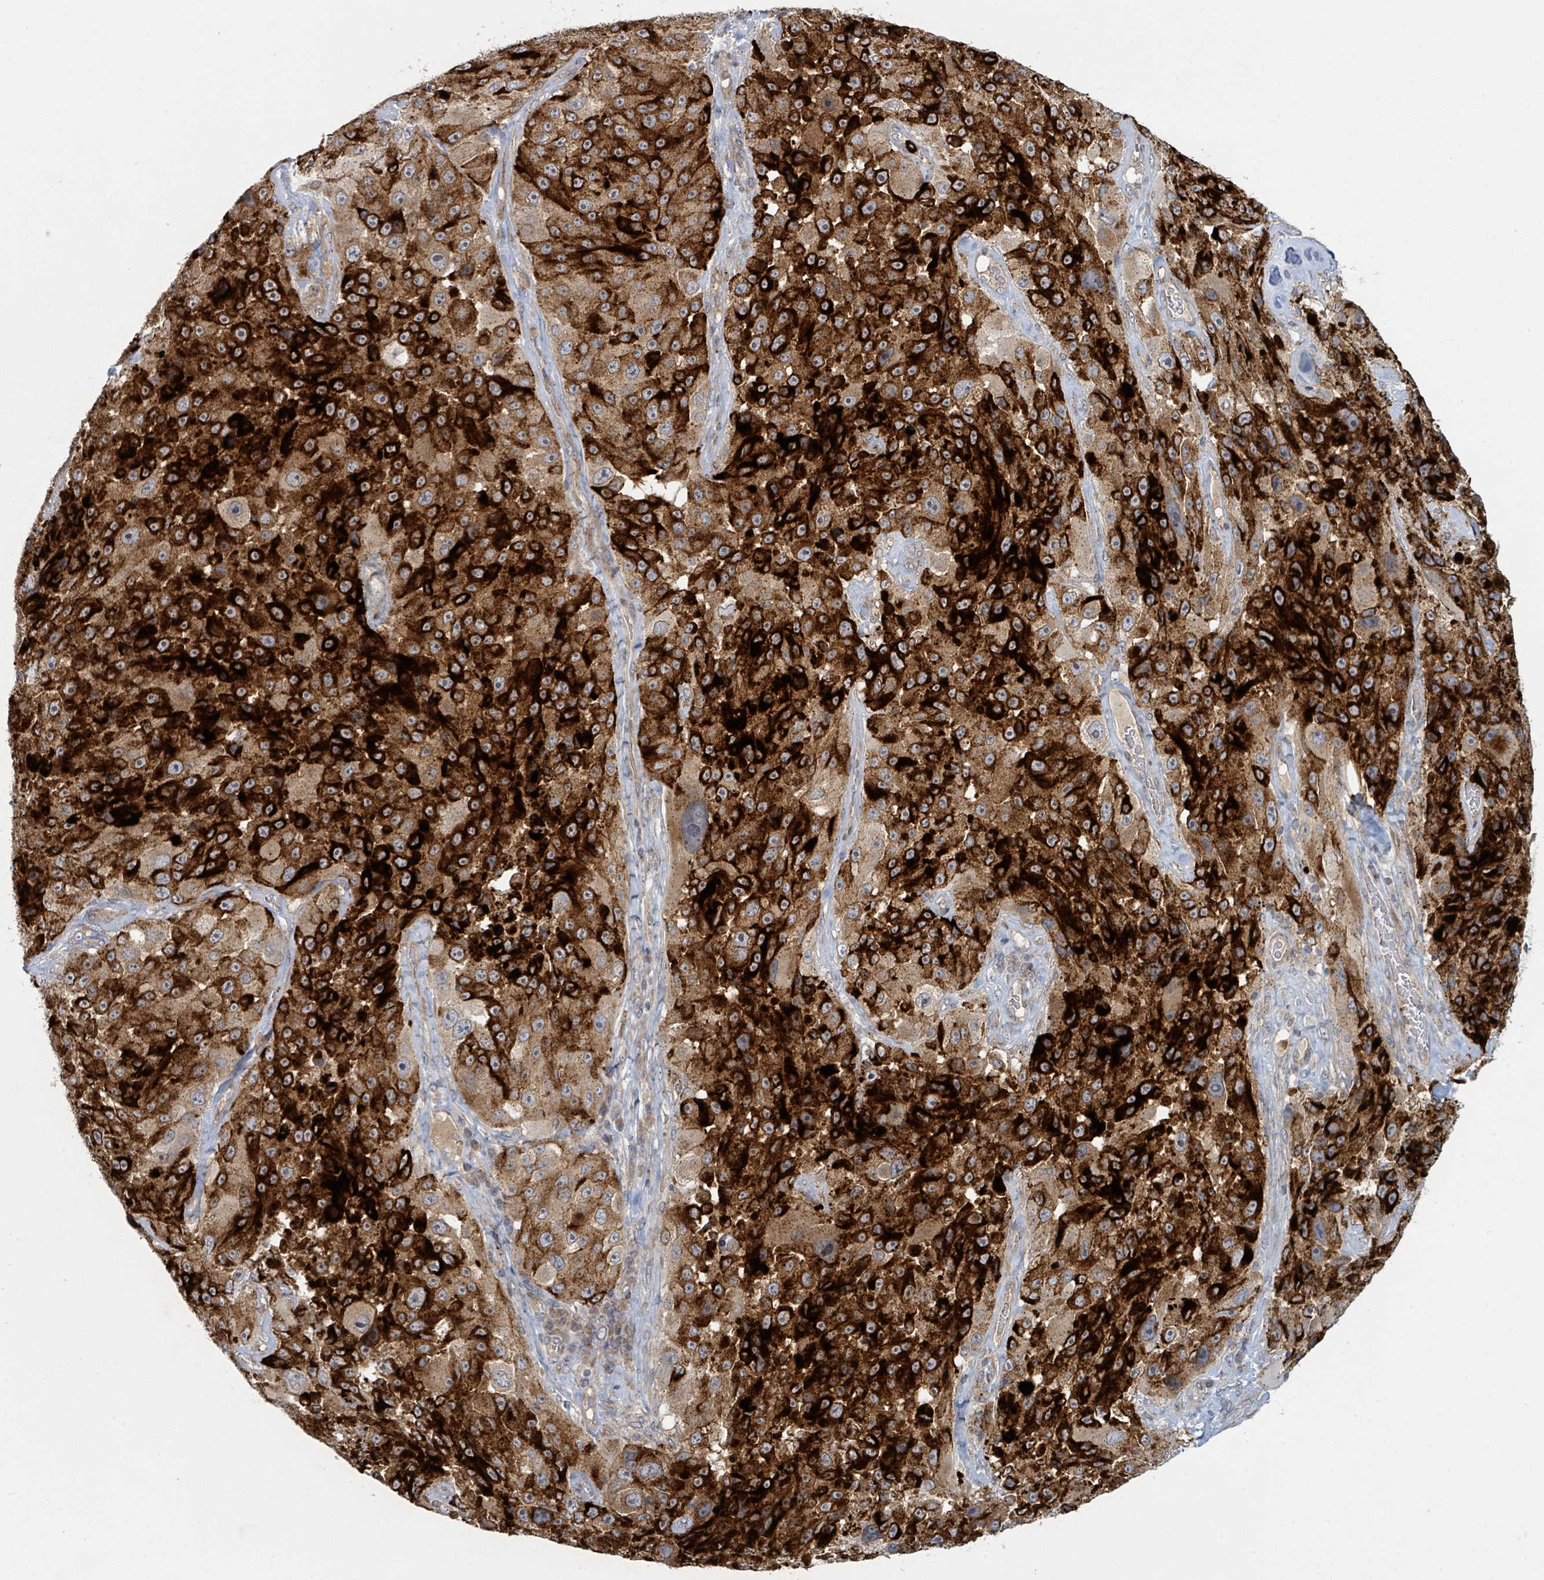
{"staining": {"intensity": "strong", "quantity": ">75%", "location": "cytoplasmic/membranous"}, "tissue": "melanoma", "cell_type": "Tumor cells", "image_type": "cancer", "snomed": [{"axis": "morphology", "description": "Malignant melanoma, Metastatic site"}, {"axis": "topography", "description": "Lymph node"}], "caption": "Malignant melanoma (metastatic site) was stained to show a protein in brown. There is high levels of strong cytoplasmic/membranous expression in approximately >75% of tumor cells.", "gene": "COL5A3", "patient": {"sex": "male", "age": 62}}